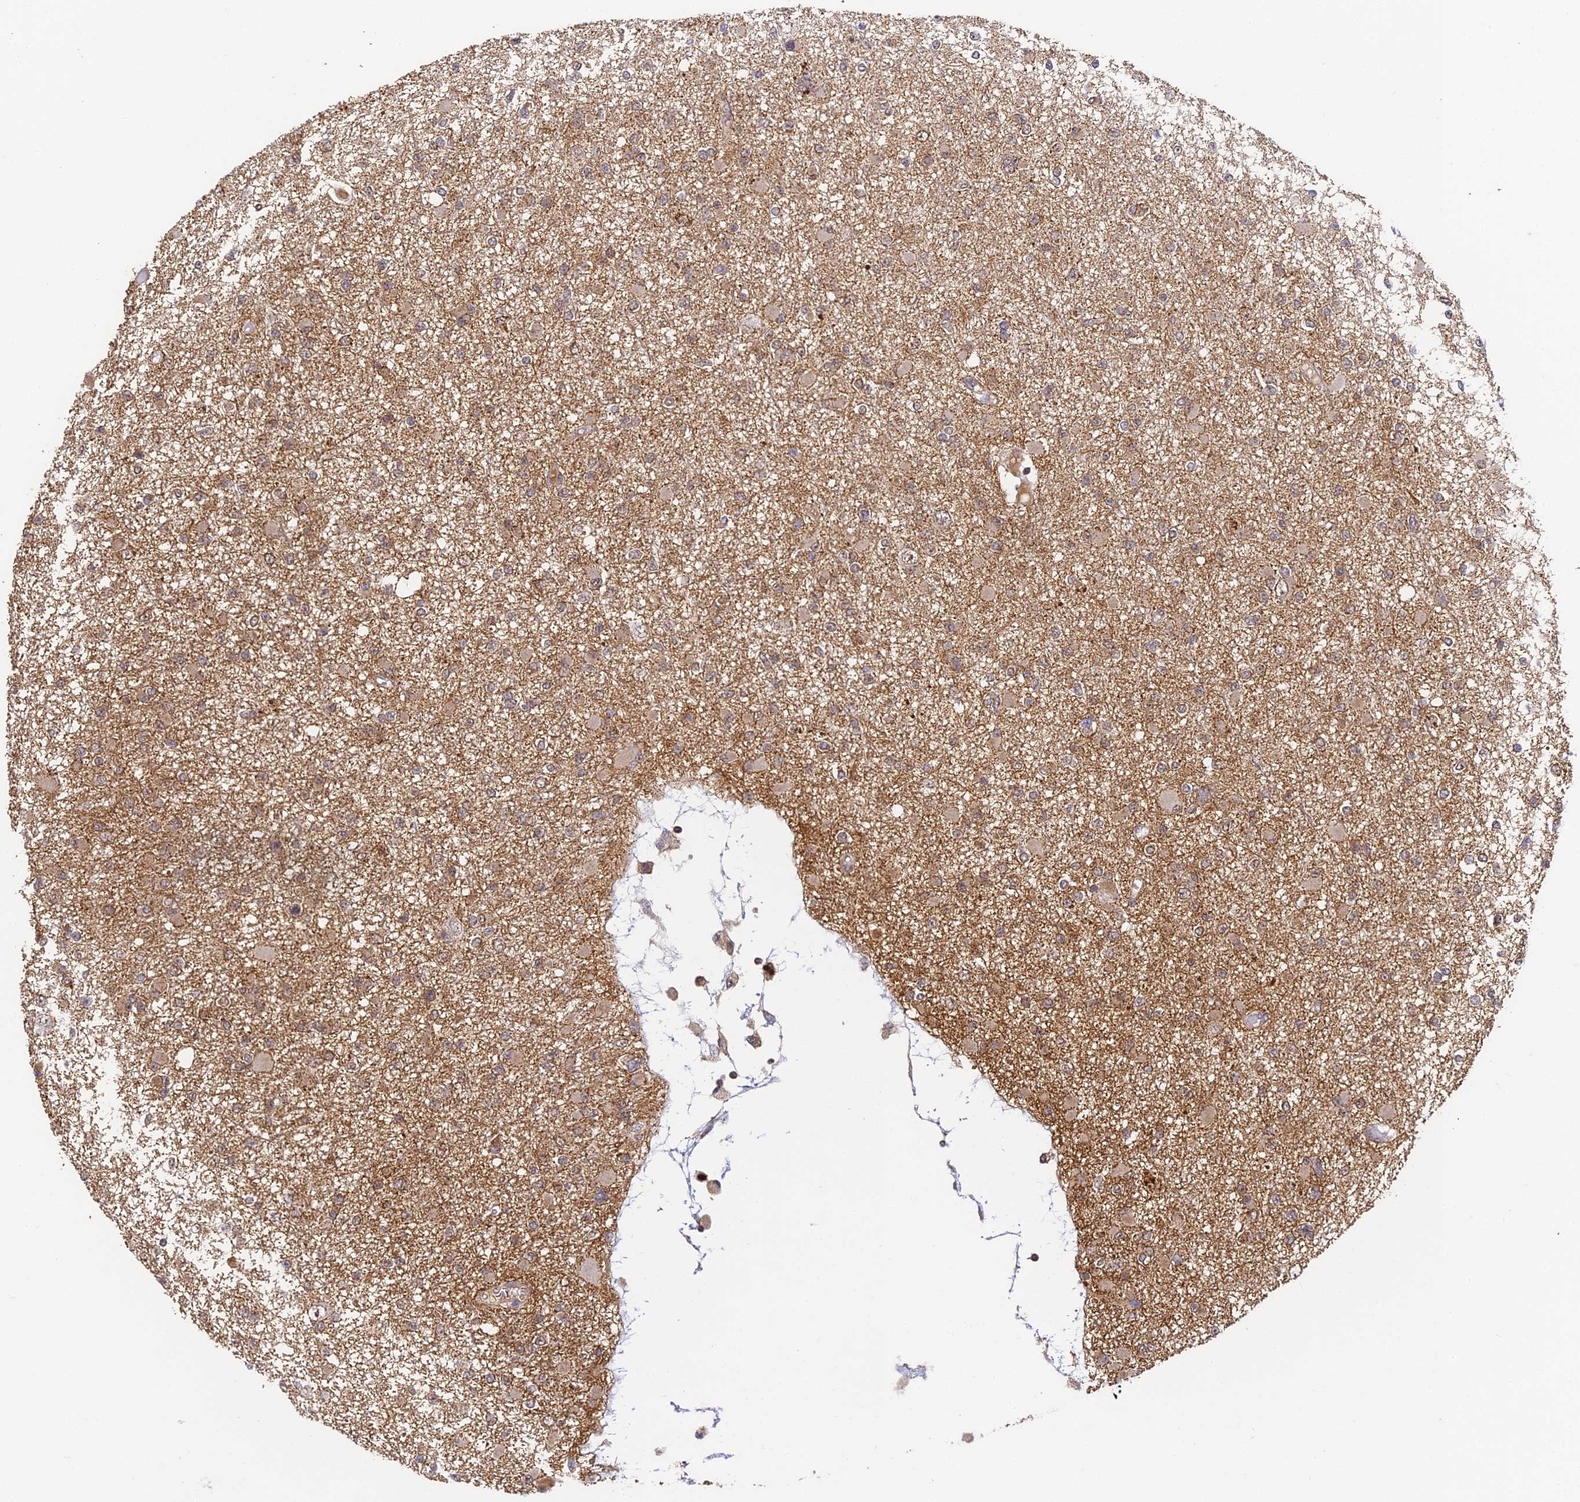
{"staining": {"intensity": "weak", "quantity": "25%-75%", "location": "cytoplasmic/membranous"}, "tissue": "glioma", "cell_type": "Tumor cells", "image_type": "cancer", "snomed": [{"axis": "morphology", "description": "Glioma, malignant, Low grade"}, {"axis": "topography", "description": "Brain"}], "caption": "The photomicrograph reveals a brown stain indicating the presence of a protein in the cytoplasmic/membranous of tumor cells in malignant low-grade glioma.", "gene": "ZNF443", "patient": {"sex": "female", "age": 22}}